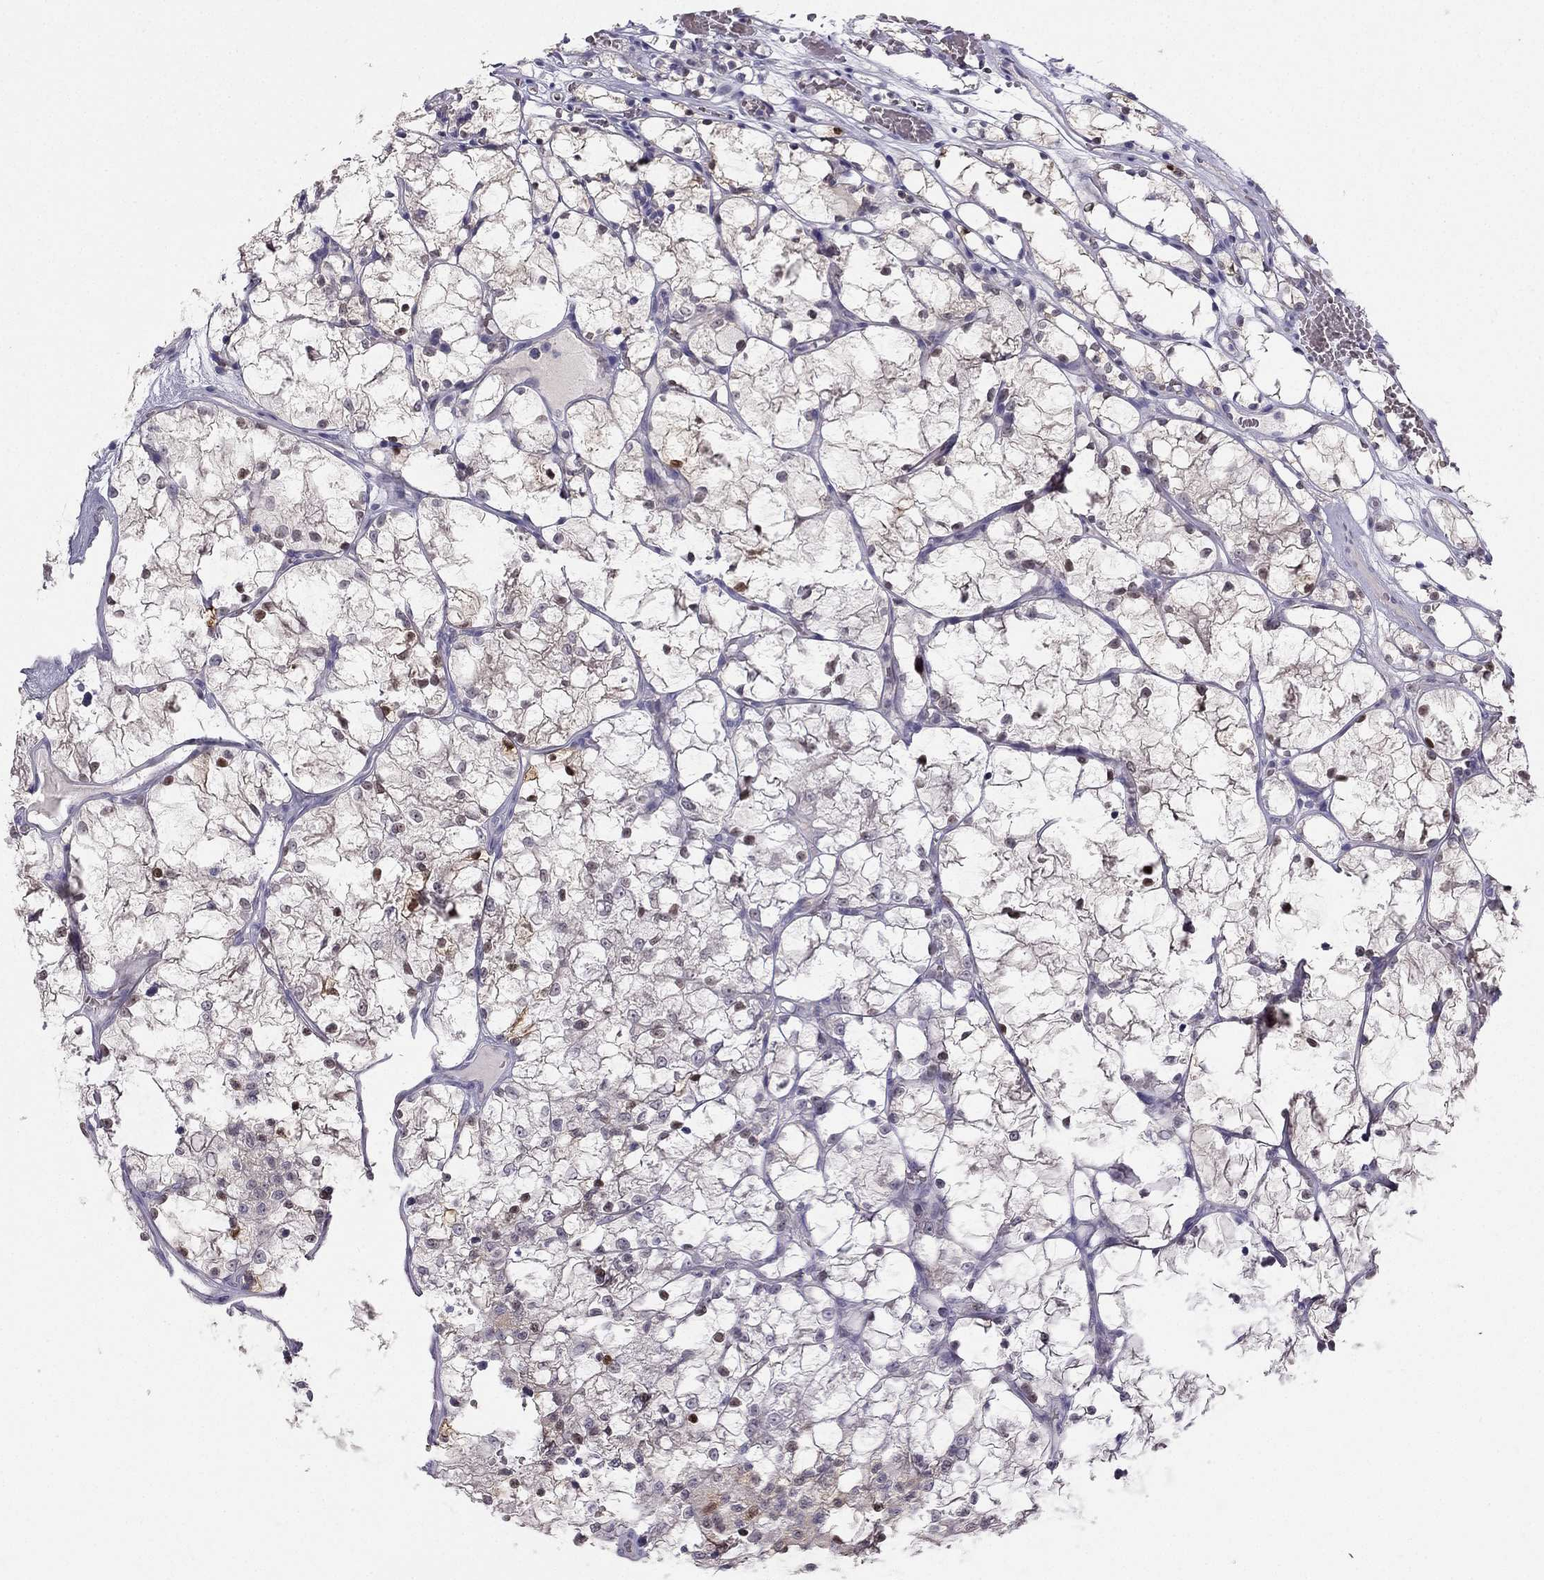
{"staining": {"intensity": "moderate", "quantity": "<25%", "location": "nuclear"}, "tissue": "renal cancer", "cell_type": "Tumor cells", "image_type": "cancer", "snomed": [{"axis": "morphology", "description": "Adenocarcinoma, NOS"}, {"axis": "topography", "description": "Kidney"}], "caption": "Approximately <25% of tumor cells in human renal cancer reveal moderate nuclear protein expression as visualized by brown immunohistochemical staining.", "gene": "RSPH14", "patient": {"sex": "female", "age": 69}}